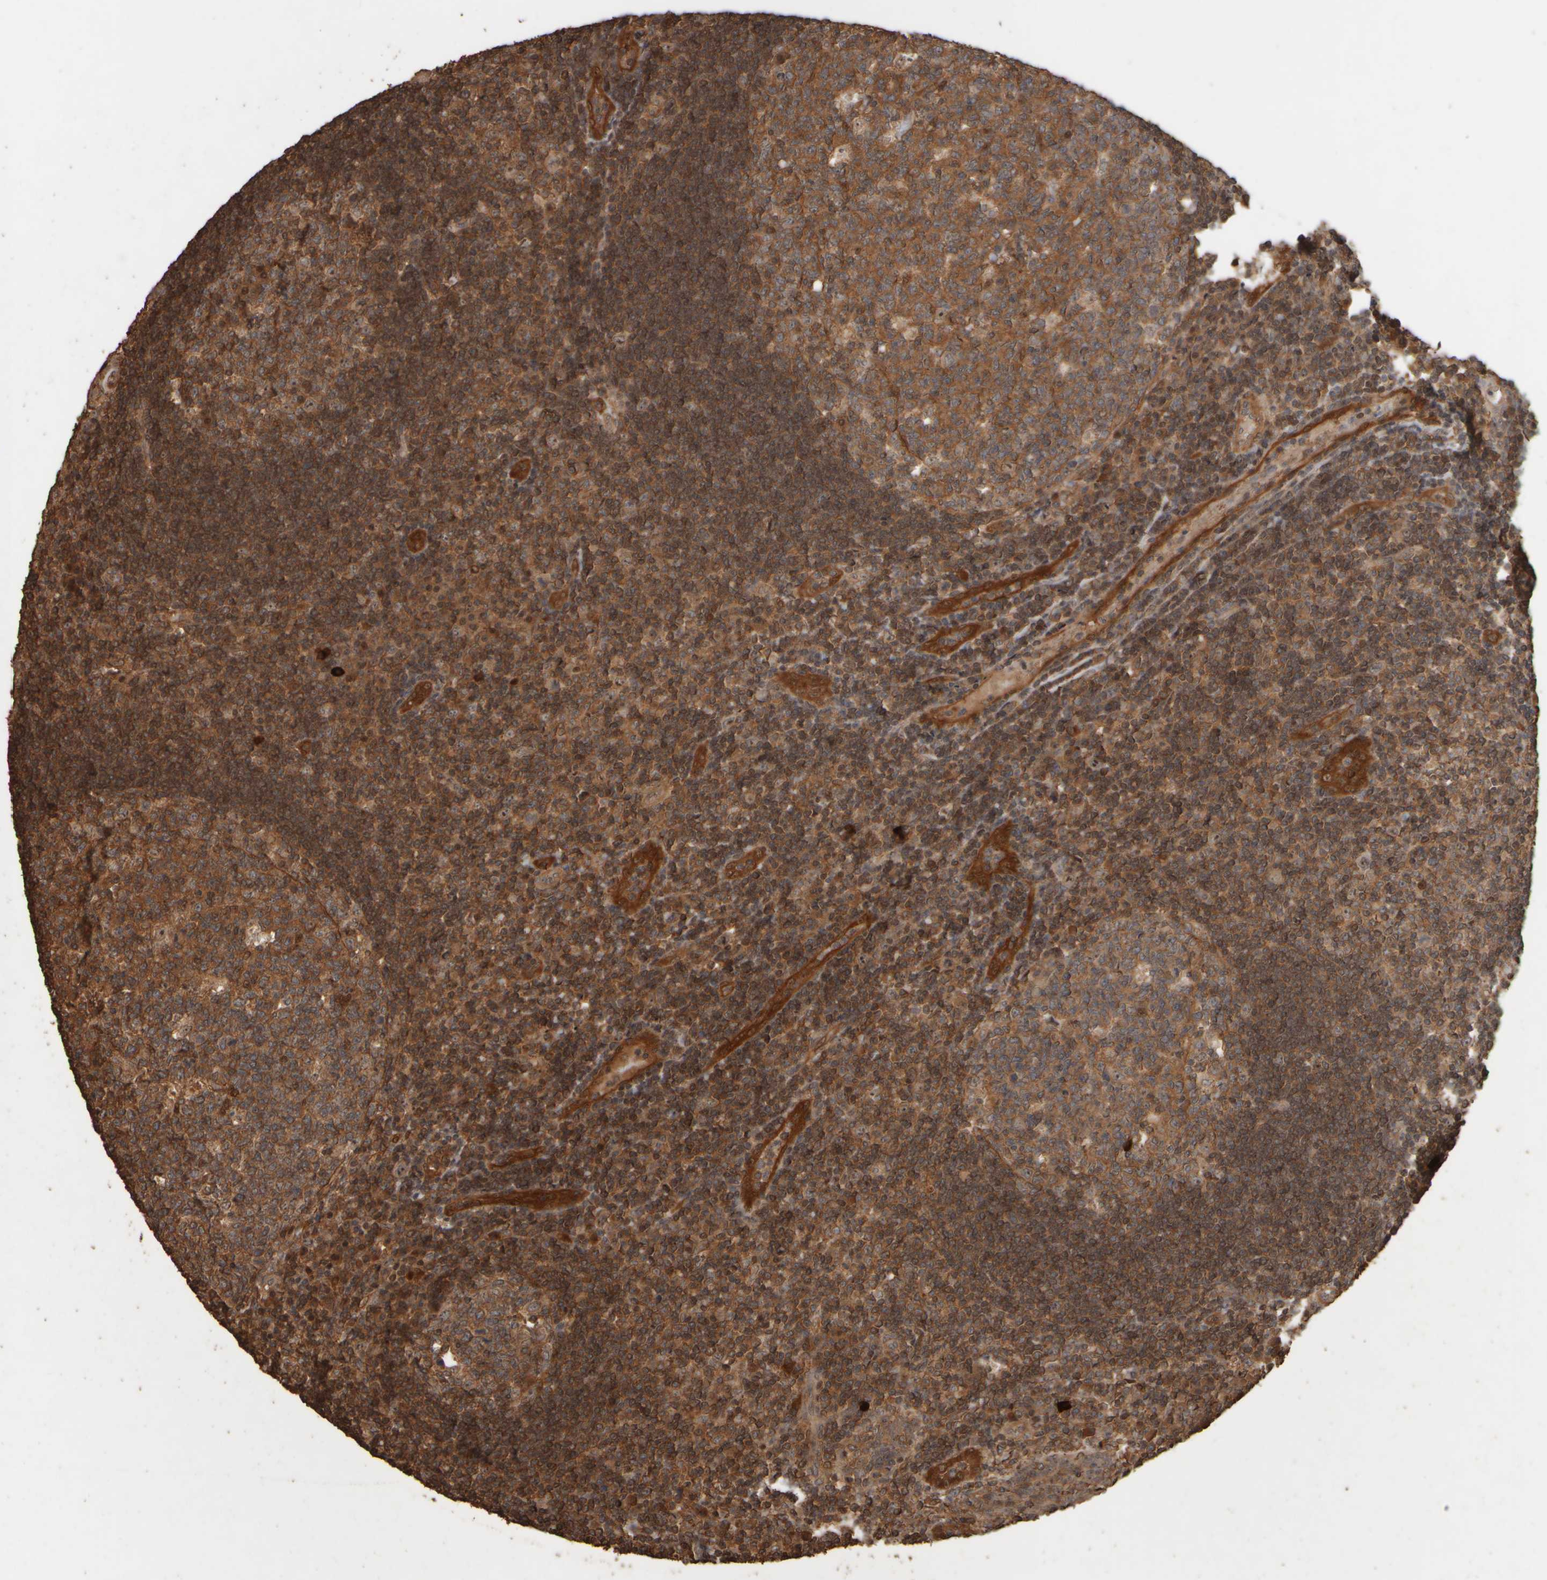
{"staining": {"intensity": "moderate", "quantity": ">75%", "location": "cytoplasmic/membranous"}, "tissue": "tonsil", "cell_type": "Germinal center cells", "image_type": "normal", "snomed": [{"axis": "morphology", "description": "Normal tissue, NOS"}, {"axis": "topography", "description": "Tonsil"}], "caption": "A high-resolution photomicrograph shows IHC staining of unremarkable tonsil, which reveals moderate cytoplasmic/membranous staining in about >75% of germinal center cells. (Brightfield microscopy of DAB IHC at high magnification).", "gene": "SPHK1", "patient": {"sex": "female", "age": 40}}